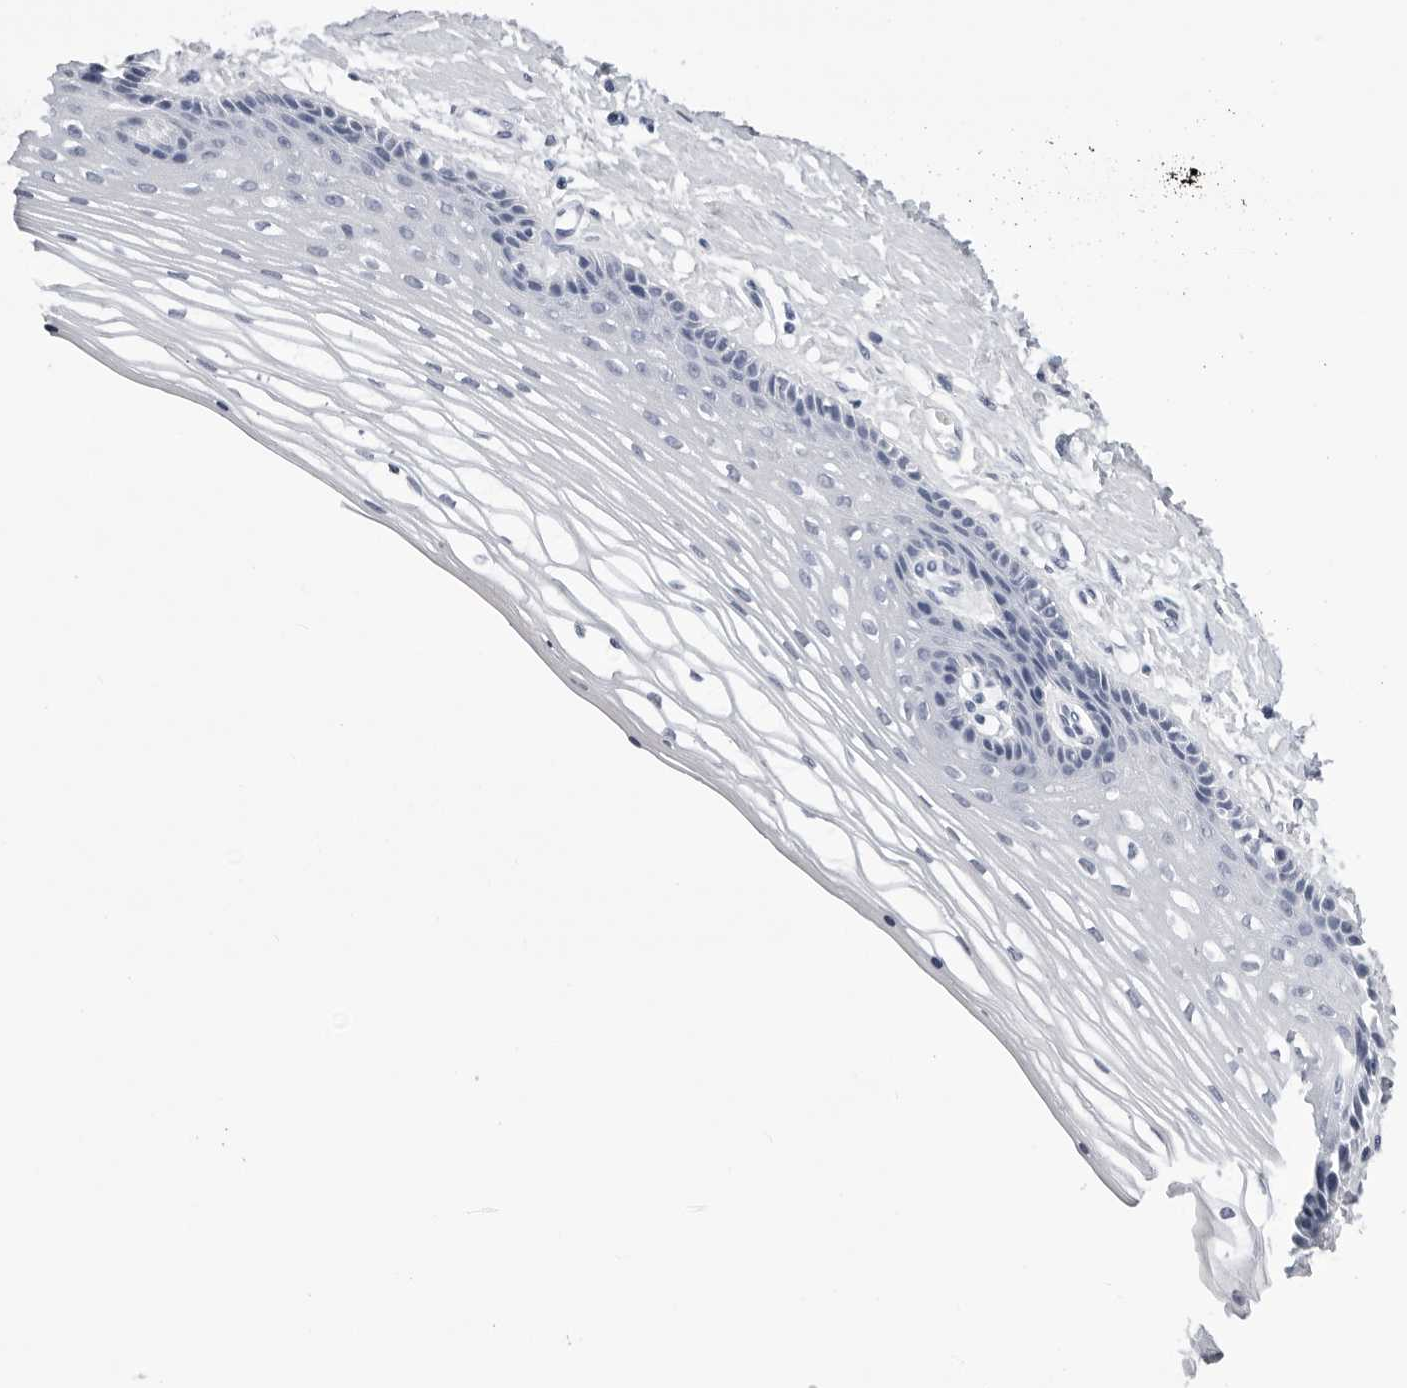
{"staining": {"intensity": "negative", "quantity": "none", "location": "none"}, "tissue": "vagina", "cell_type": "Squamous epithelial cells", "image_type": "normal", "snomed": [{"axis": "morphology", "description": "Normal tissue, NOS"}, {"axis": "topography", "description": "Vagina"}], "caption": "The immunohistochemistry (IHC) micrograph has no significant positivity in squamous epithelial cells of vagina.", "gene": "ZNF502", "patient": {"sex": "female", "age": 46}}